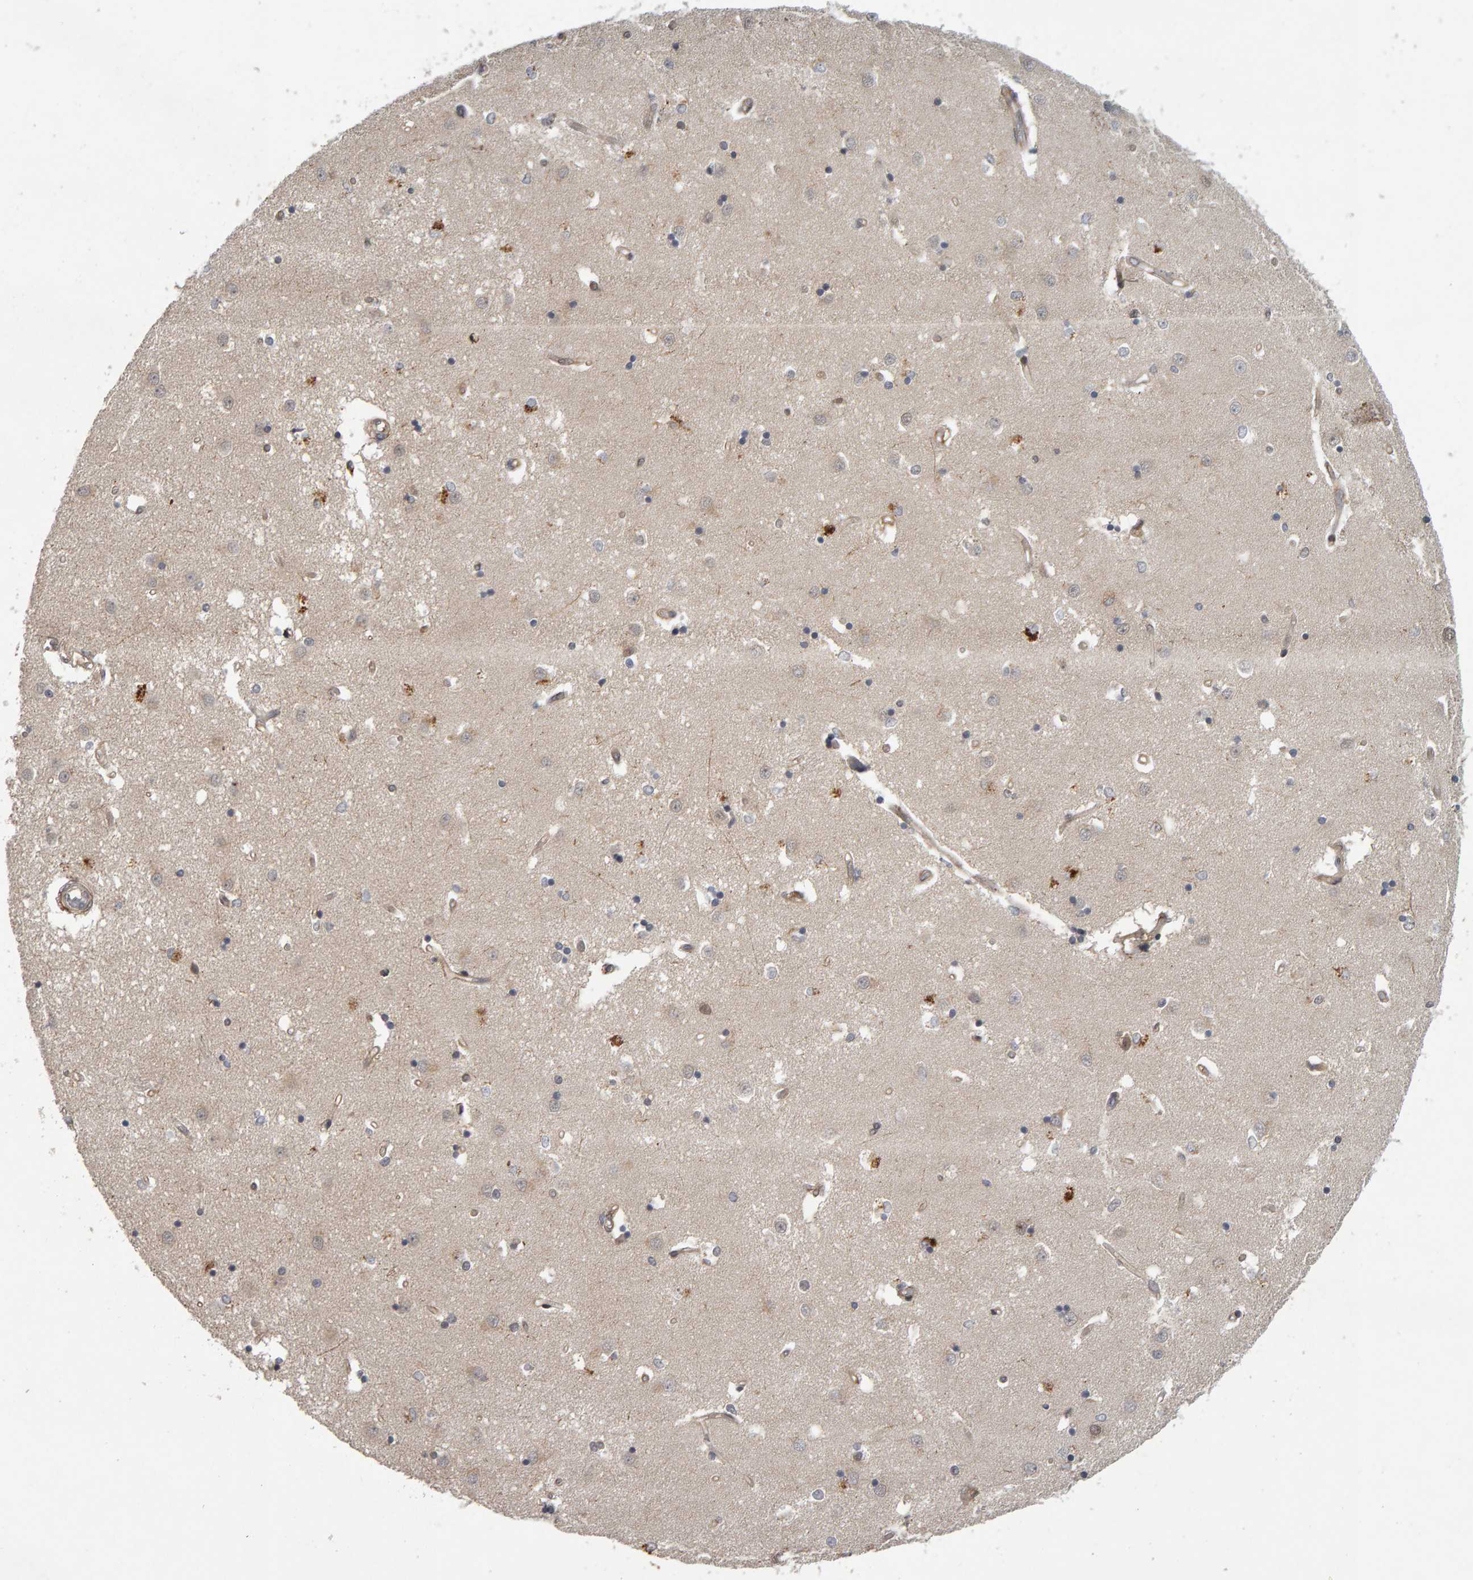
{"staining": {"intensity": "weak", "quantity": "<25%", "location": "cytoplasmic/membranous"}, "tissue": "caudate", "cell_type": "Glial cells", "image_type": "normal", "snomed": [{"axis": "morphology", "description": "Normal tissue, NOS"}, {"axis": "topography", "description": "Lateral ventricle wall"}], "caption": "Immunohistochemistry histopathology image of benign caudate stained for a protein (brown), which exhibits no expression in glial cells. (Stains: DAB immunohistochemistry (IHC) with hematoxylin counter stain, Microscopy: brightfield microscopy at high magnification).", "gene": "CDCA5", "patient": {"sex": "male", "age": 45}}